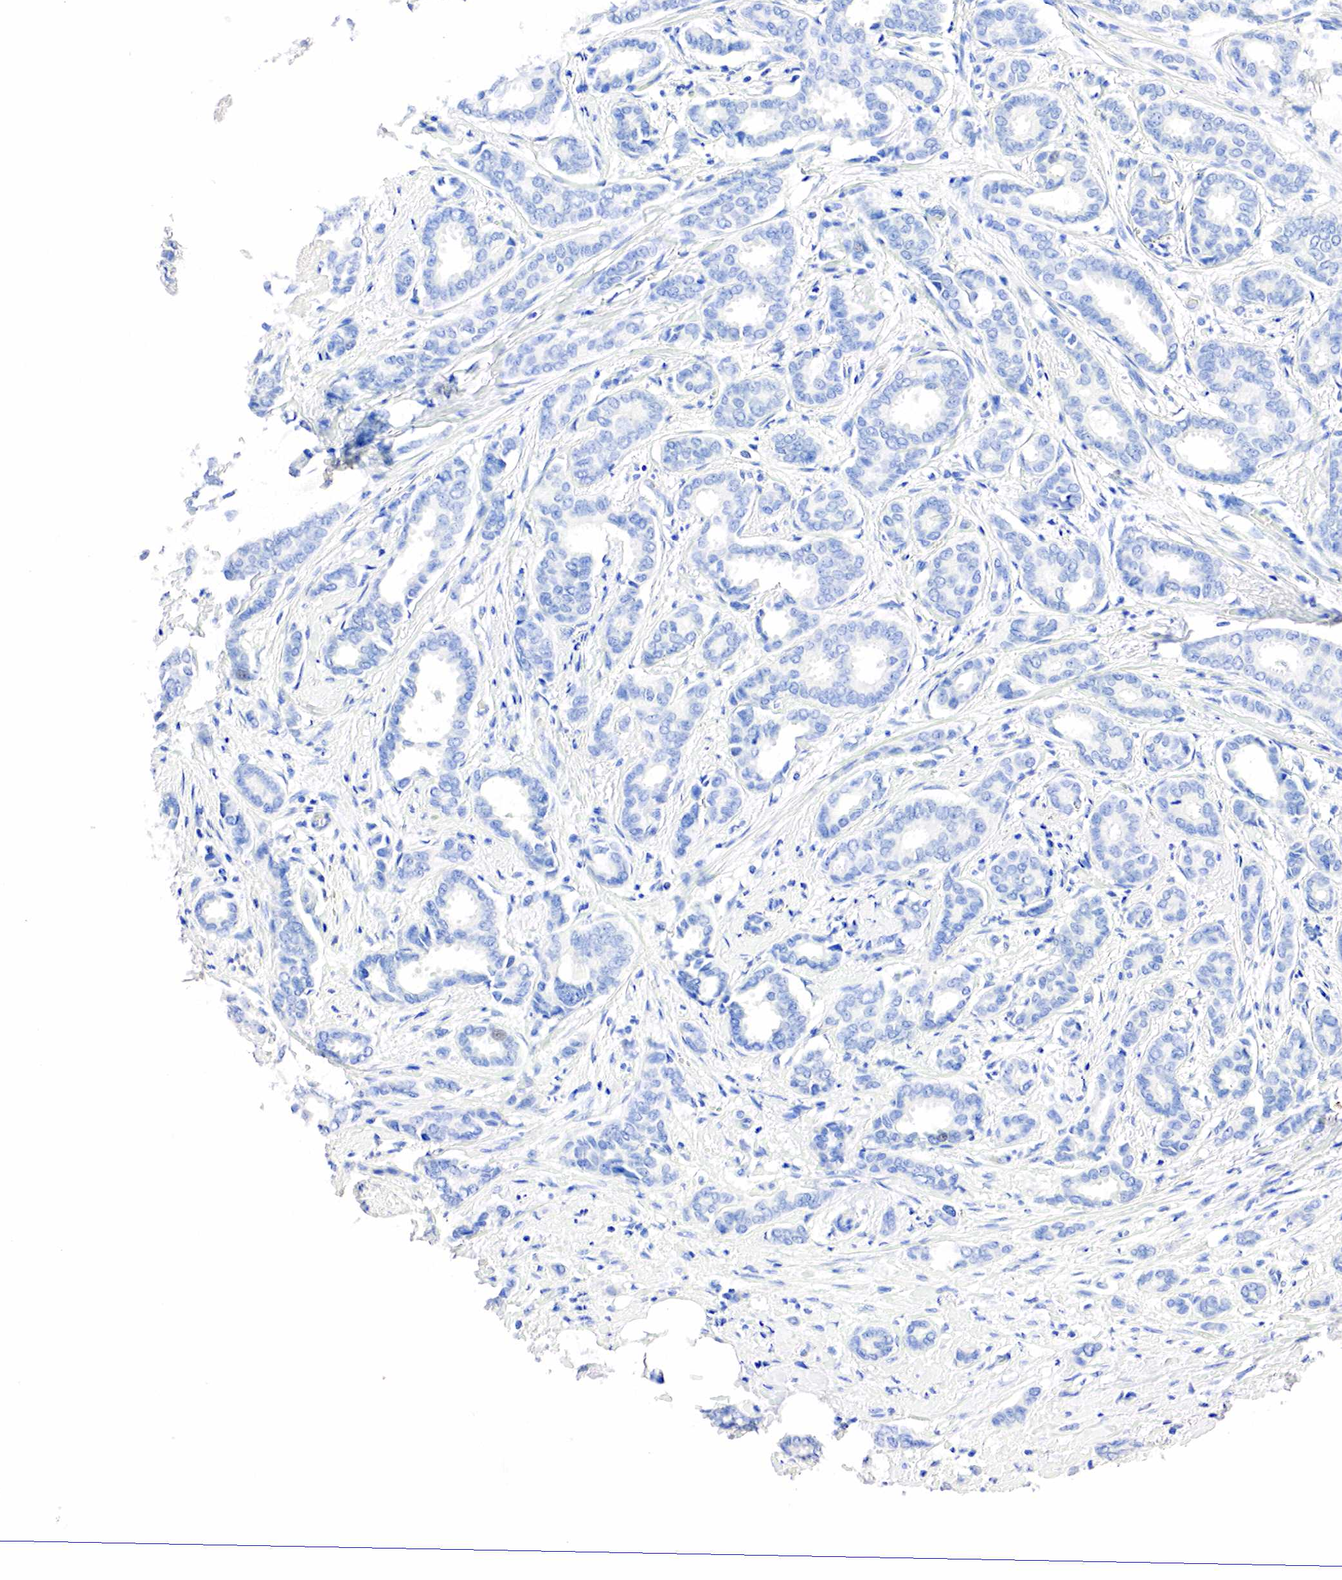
{"staining": {"intensity": "negative", "quantity": "none", "location": "none"}, "tissue": "breast cancer", "cell_type": "Tumor cells", "image_type": "cancer", "snomed": [{"axis": "morphology", "description": "Duct carcinoma"}, {"axis": "topography", "description": "Breast"}], "caption": "The image demonstrates no staining of tumor cells in breast invasive ductal carcinoma.", "gene": "SST", "patient": {"sex": "female", "age": 50}}